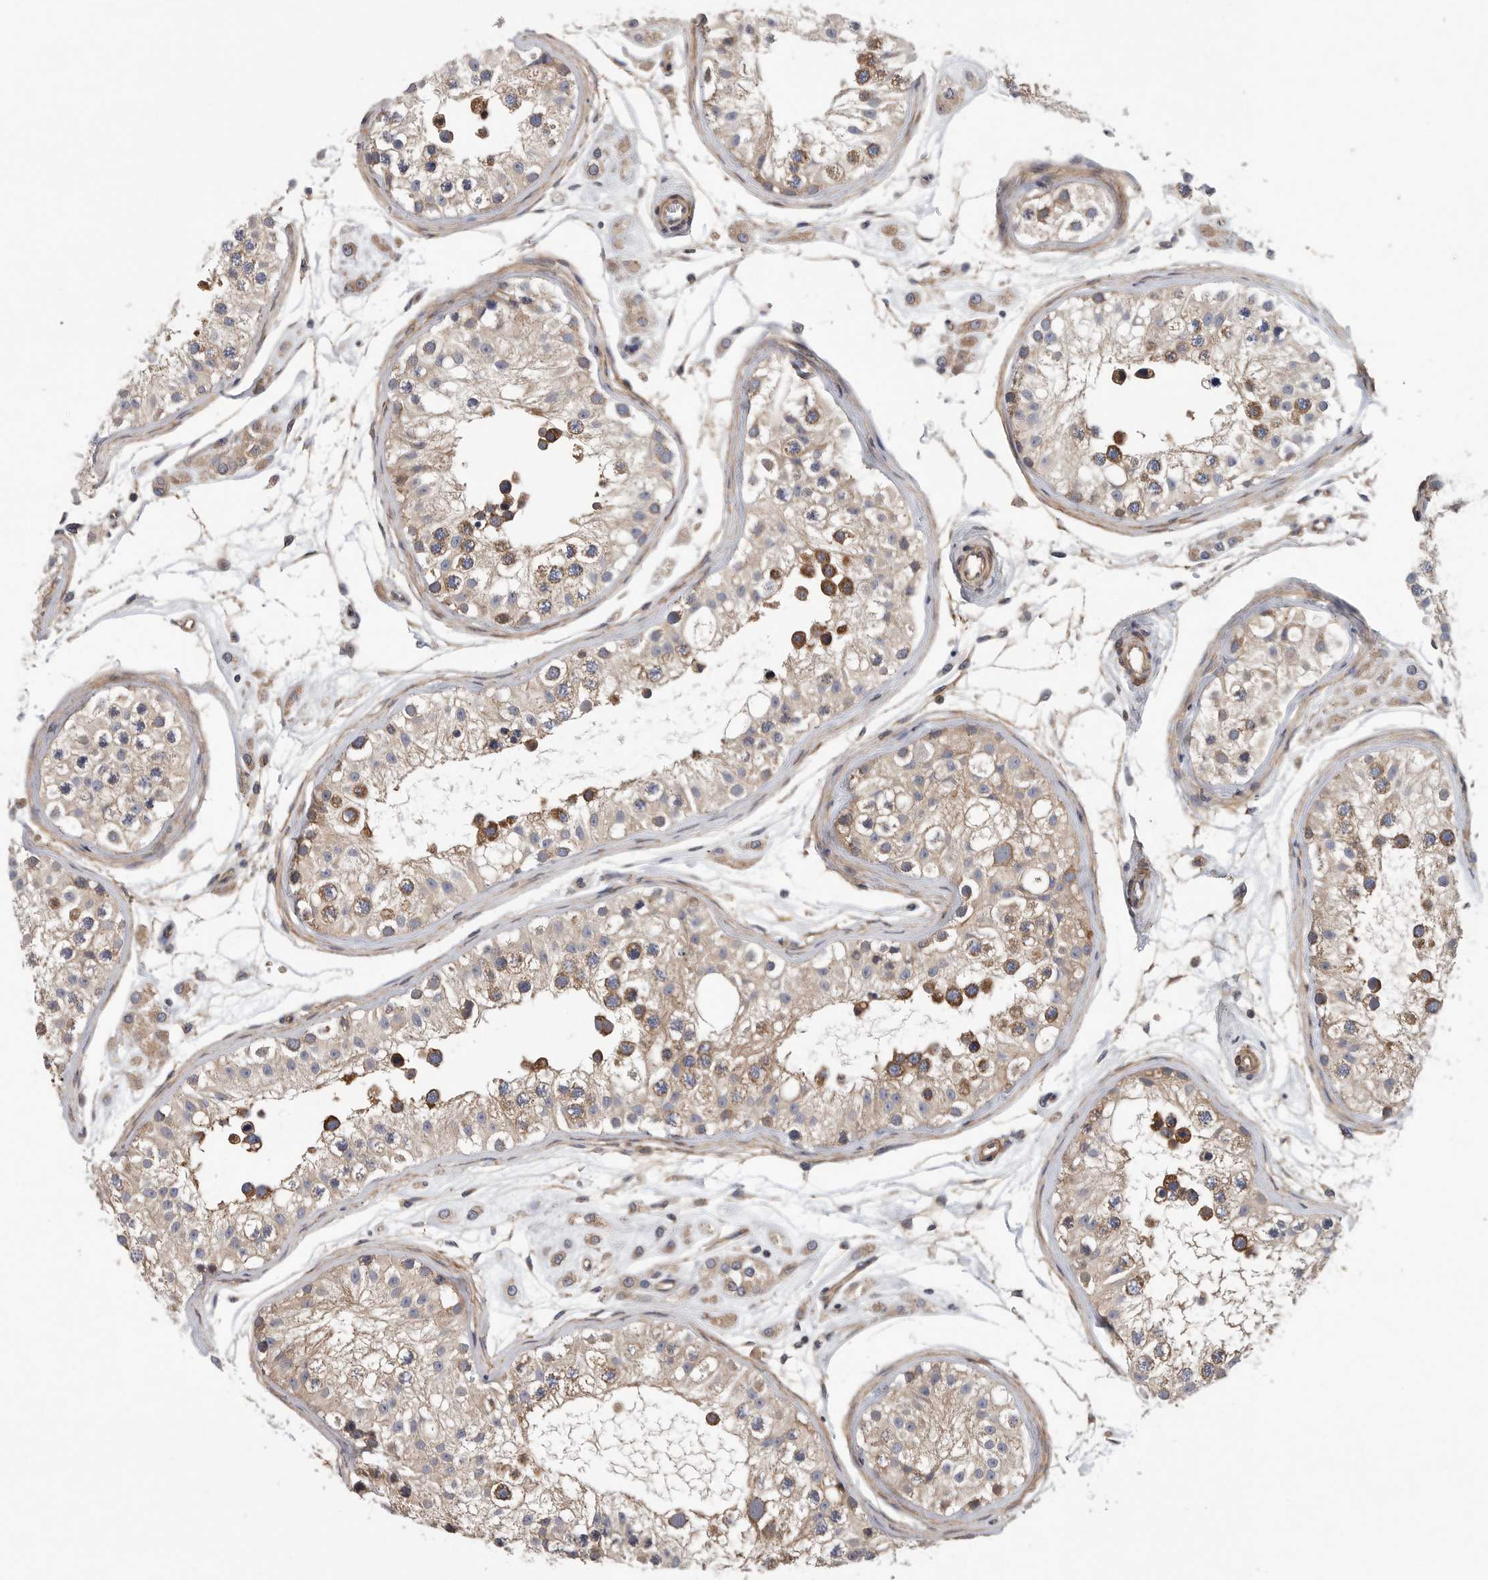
{"staining": {"intensity": "moderate", "quantity": ">75%", "location": "cytoplasmic/membranous"}, "tissue": "testis", "cell_type": "Cells in seminiferous ducts", "image_type": "normal", "snomed": [{"axis": "morphology", "description": "Normal tissue, NOS"}, {"axis": "morphology", "description": "Adenocarcinoma, metastatic, NOS"}, {"axis": "topography", "description": "Testis"}], "caption": "High-magnification brightfield microscopy of benign testis stained with DAB (brown) and counterstained with hematoxylin (blue). cells in seminiferous ducts exhibit moderate cytoplasmic/membranous staining is appreciated in about>75% of cells.", "gene": "OXR1", "patient": {"sex": "male", "age": 26}}